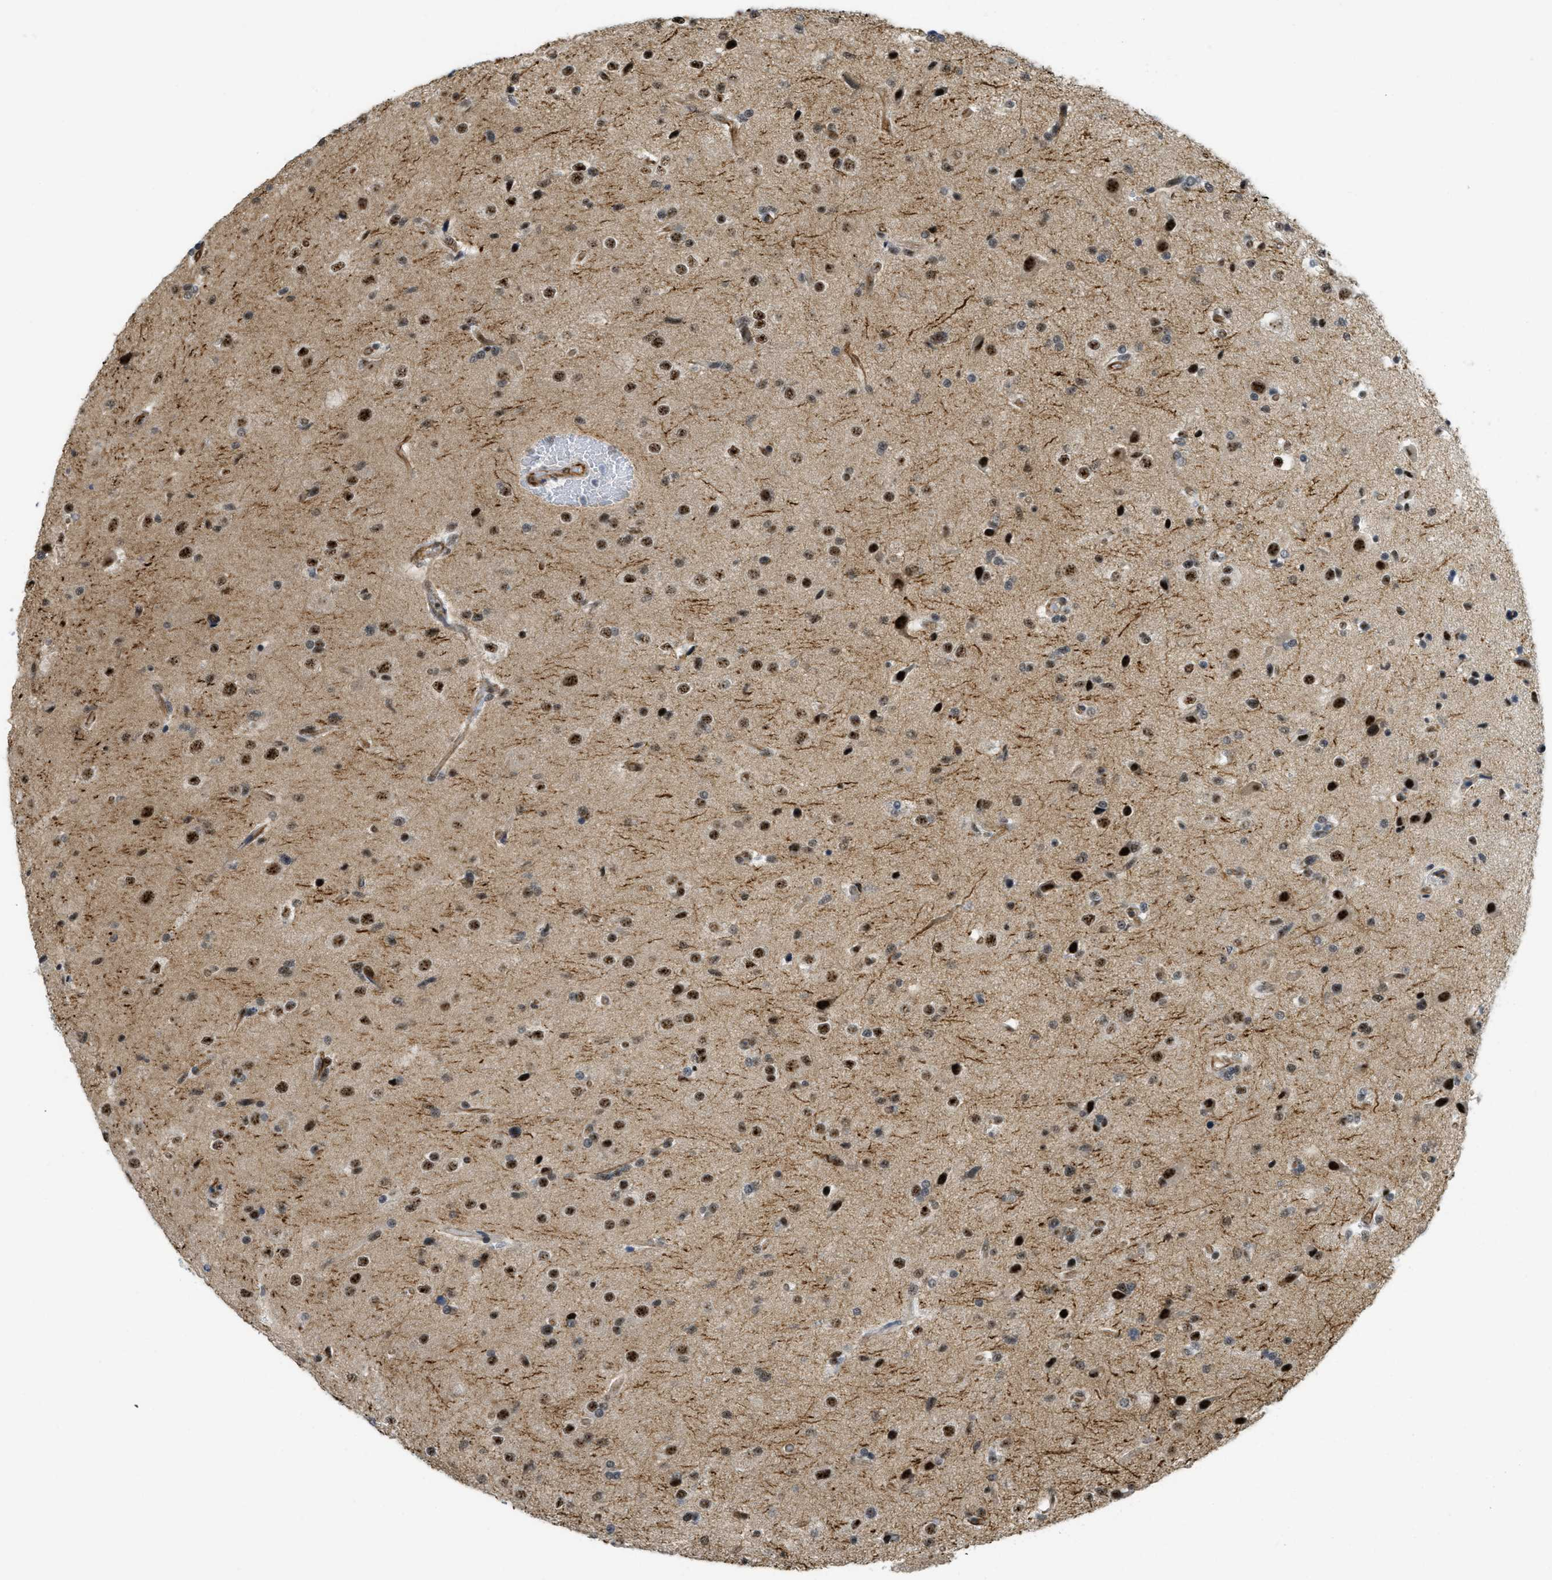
{"staining": {"intensity": "strong", "quantity": ">75%", "location": "nuclear"}, "tissue": "glioma", "cell_type": "Tumor cells", "image_type": "cancer", "snomed": [{"axis": "morphology", "description": "Glioma, malignant, High grade"}, {"axis": "topography", "description": "Brain"}], "caption": "Approximately >75% of tumor cells in human malignant glioma (high-grade) reveal strong nuclear protein expression as visualized by brown immunohistochemical staining.", "gene": "LRRC8B", "patient": {"sex": "male", "age": 33}}